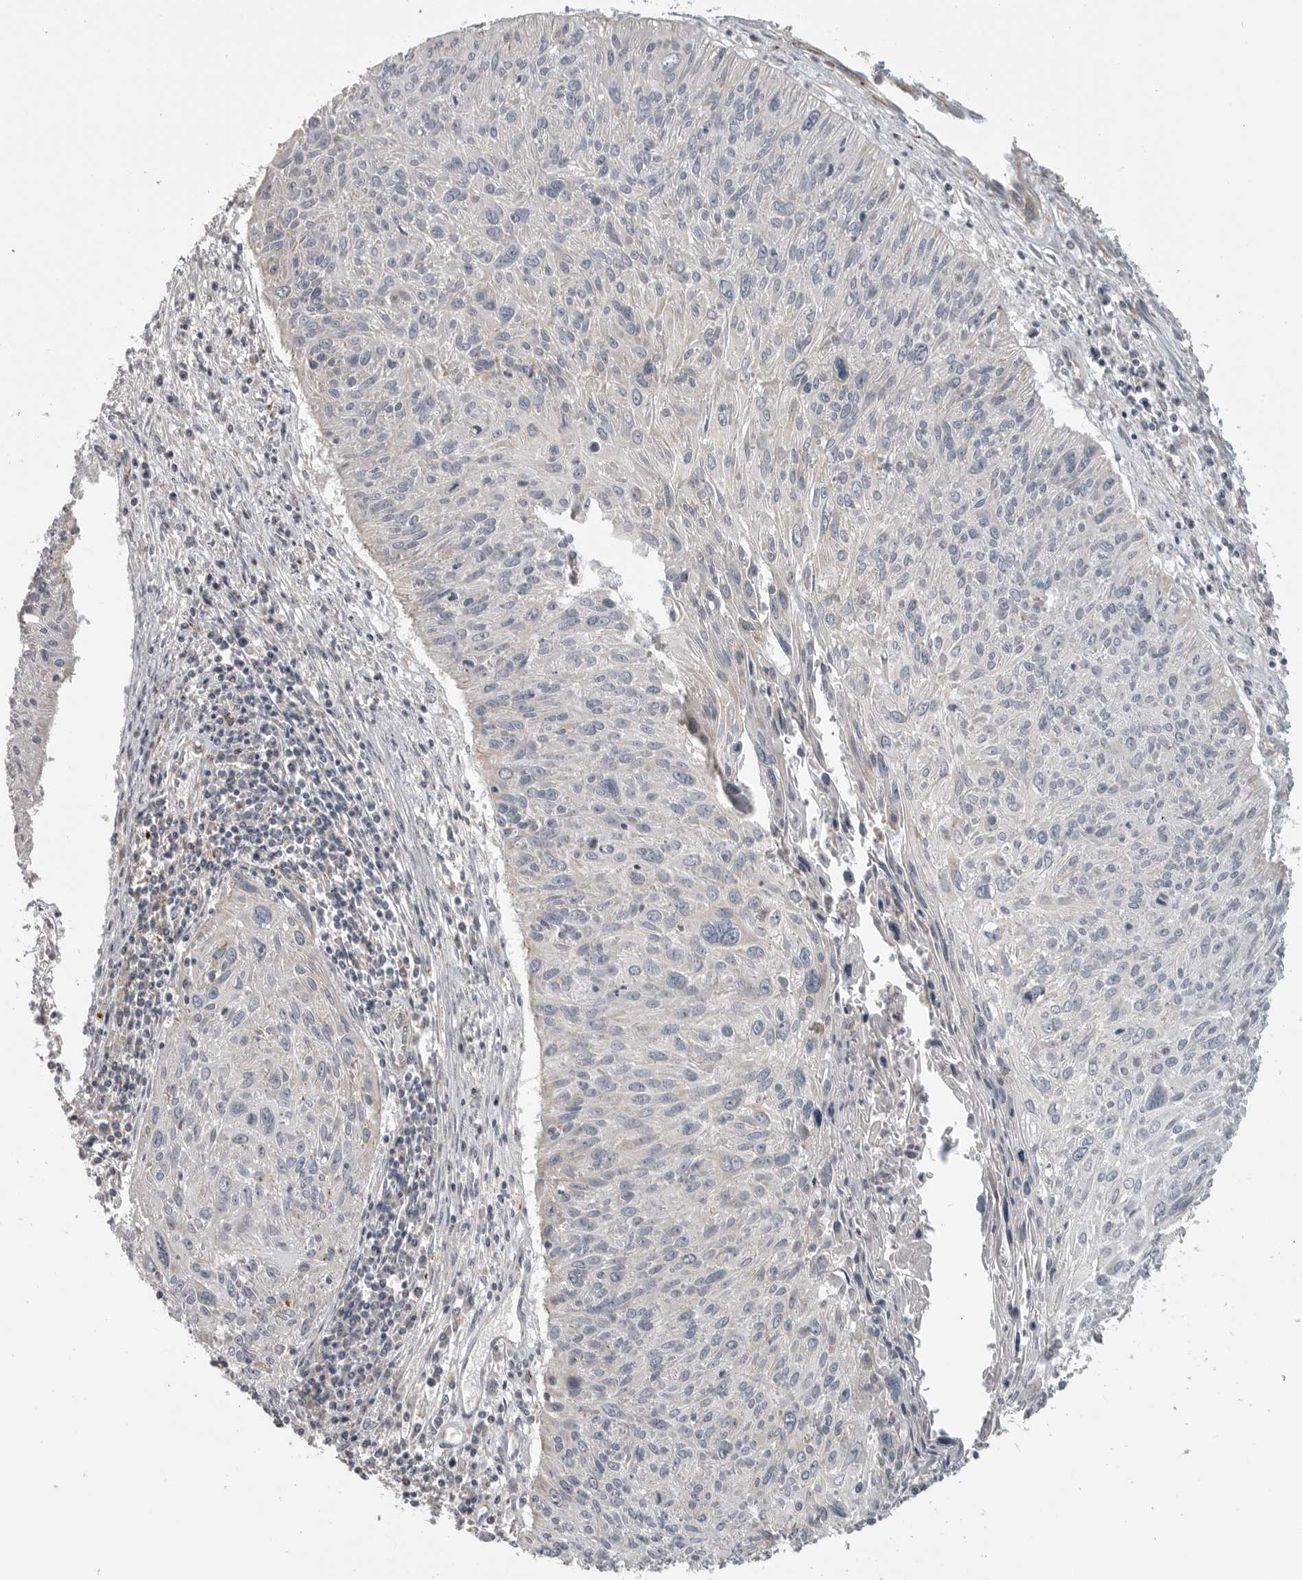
{"staining": {"intensity": "negative", "quantity": "none", "location": "none"}, "tissue": "cervical cancer", "cell_type": "Tumor cells", "image_type": "cancer", "snomed": [{"axis": "morphology", "description": "Squamous cell carcinoma, NOS"}, {"axis": "topography", "description": "Cervix"}], "caption": "Human cervical cancer (squamous cell carcinoma) stained for a protein using immunohistochemistry (IHC) demonstrates no expression in tumor cells.", "gene": "RXFP3", "patient": {"sex": "female", "age": 51}}